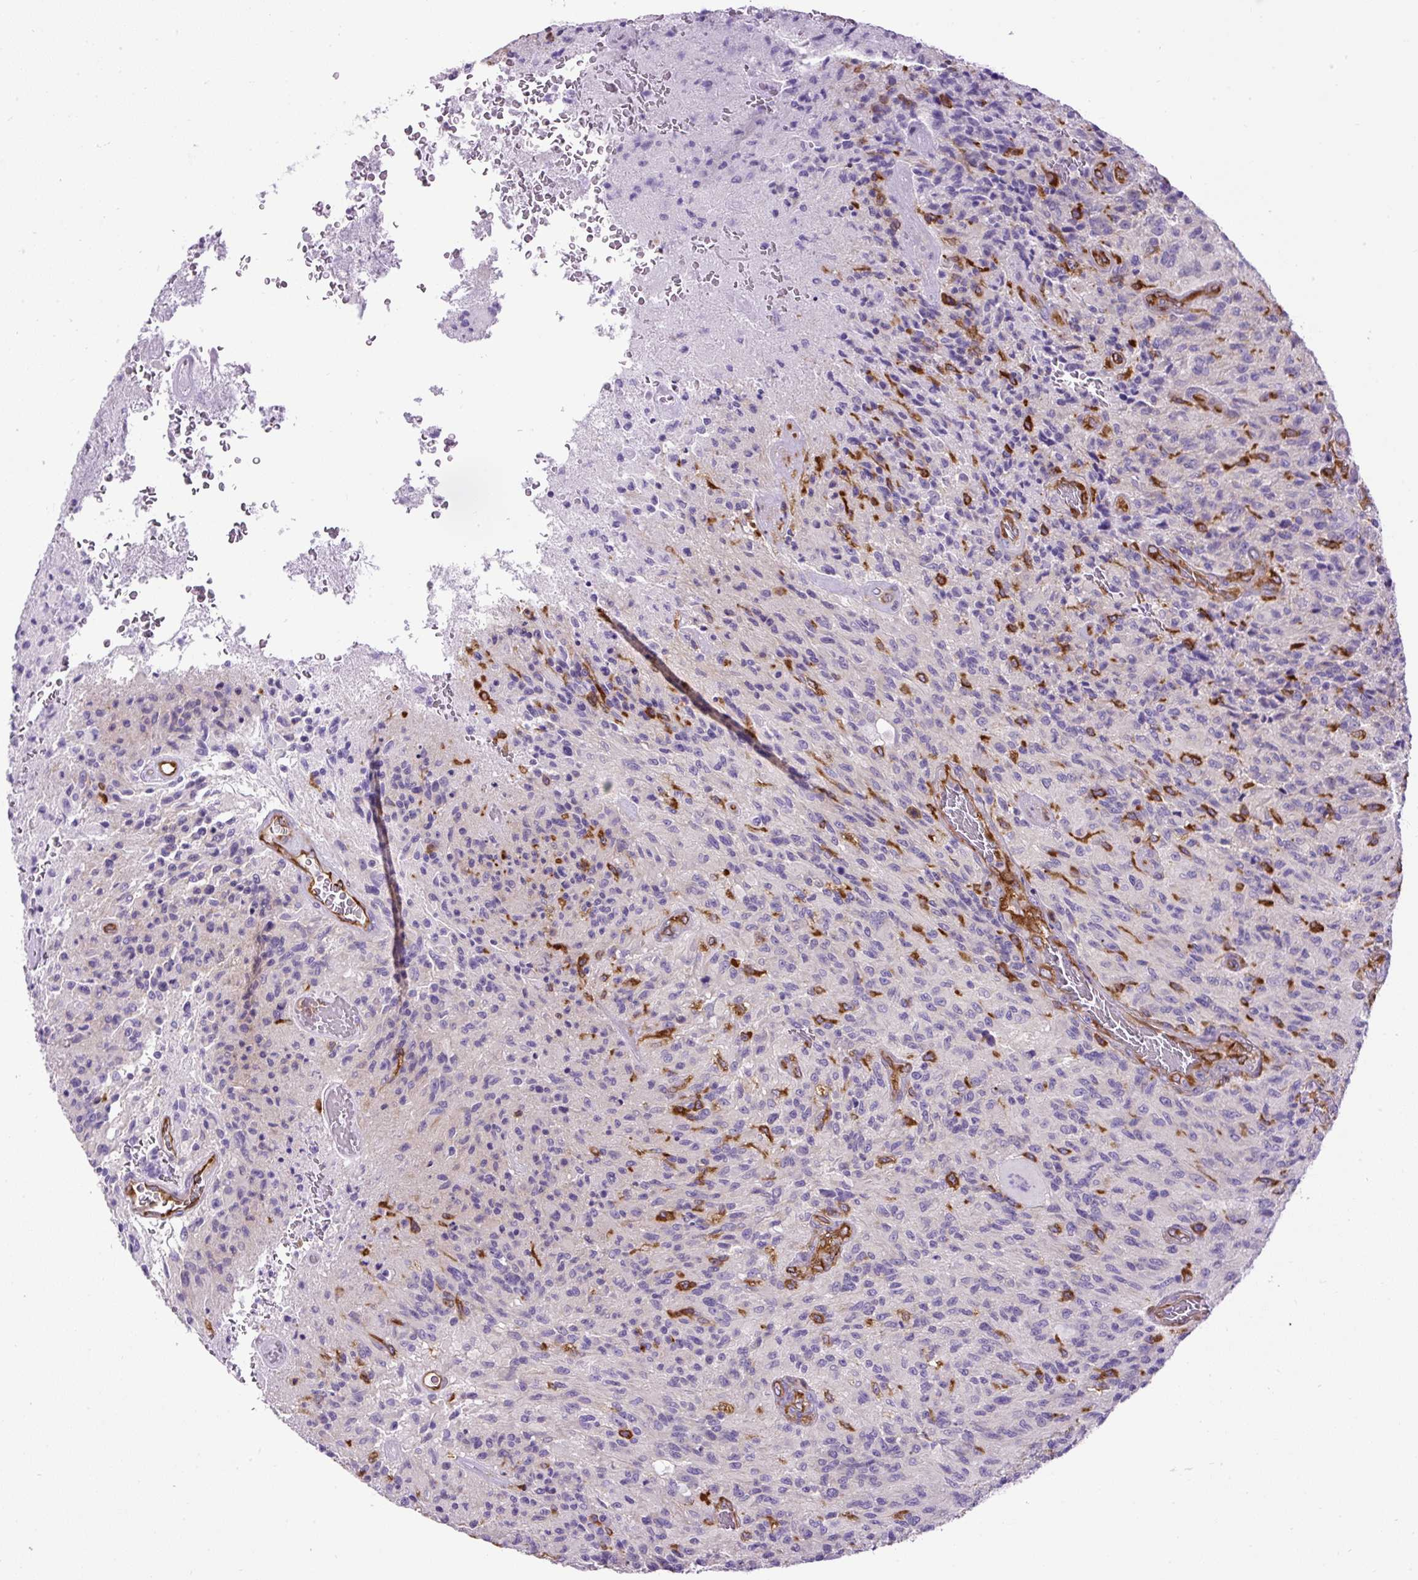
{"staining": {"intensity": "negative", "quantity": "none", "location": "none"}, "tissue": "glioma", "cell_type": "Tumor cells", "image_type": "cancer", "snomed": [{"axis": "morphology", "description": "Normal tissue, NOS"}, {"axis": "morphology", "description": "Glioma, malignant, High grade"}, {"axis": "topography", "description": "Cerebral cortex"}], "caption": "This is a micrograph of immunohistochemistry staining of malignant glioma (high-grade), which shows no expression in tumor cells.", "gene": "MAP1S", "patient": {"sex": "male", "age": 56}}